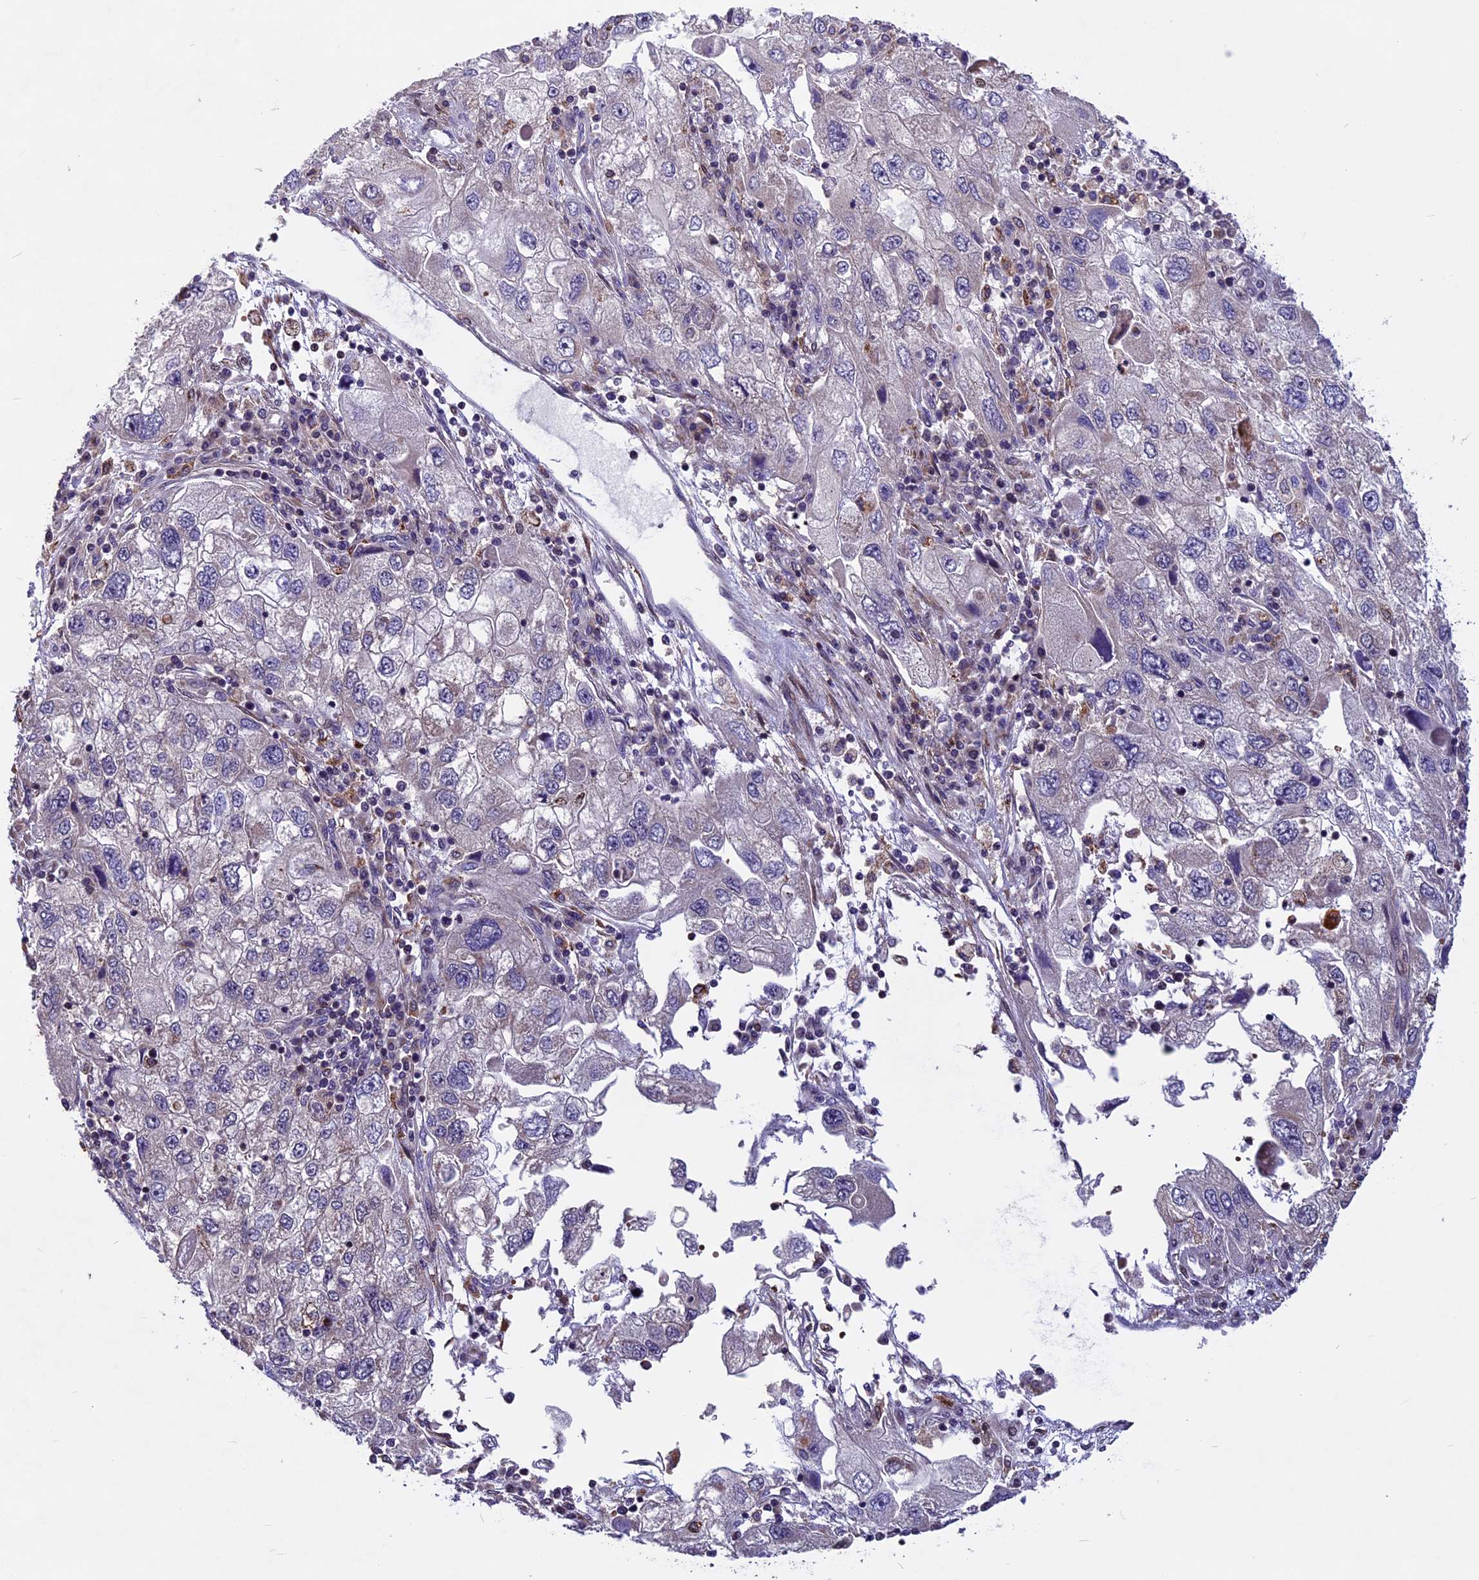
{"staining": {"intensity": "negative", "quantity": "none", "location": "none"}, "tissue": "endometrial cancer", "cell_type": "Tumor cells", "image_type": "cancer", "snomed": [{"axis": "morphology", "description": "Adenocarcinoma, NOS"}, {"axis": "topography", "description": "Endometrium"}], "caption": "Human endometrial cancer stained for a protein using immunohistochemistry (IHC) reveals no positivity in tumor cells.", "gene": "MIEF2", "patient": {"sex": "female", "age": 49}}